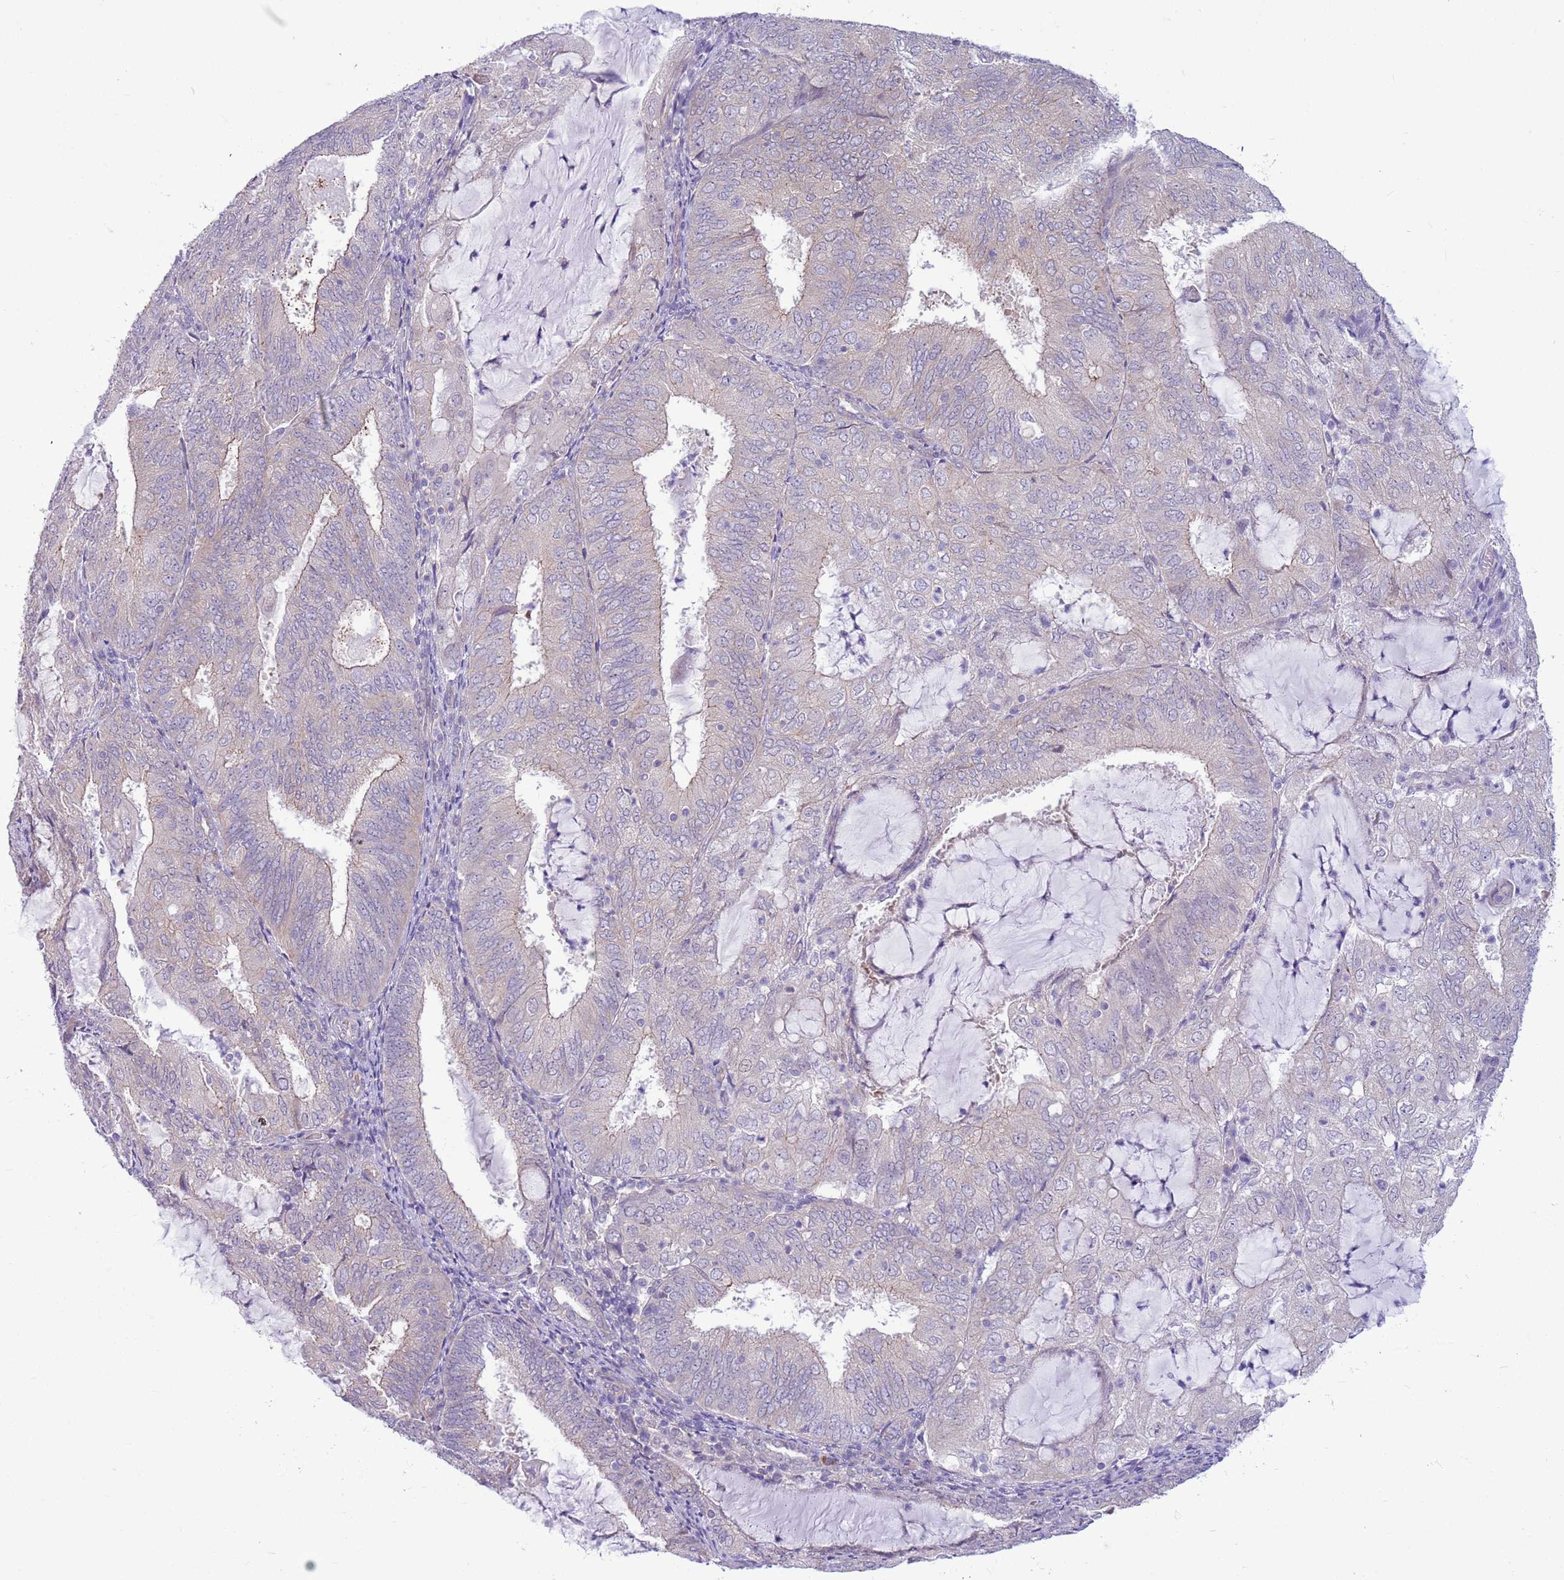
{"staining": {"intensity": "negative", "quantity": "none", "location": "none"}, "tissue": "endometrial cancer", "cell_type": "Tumor cells", "image_type": "cancer", "snomed": [{"axis": "morphology", "description": "Adenocarcinoma, NOS"}, {"axis": "topography", "description": "Endometrium"}], "caption": "Protein analysis of adenocarcinoma (endometrial) displays no significant positivity in tumor cells. (DAB (3,3'-diaminobenzidine) immunohistochemistry with hematoxylin counter stain).", "gene": "PARP8", "patient": {"sex": "female", "age": 81}}